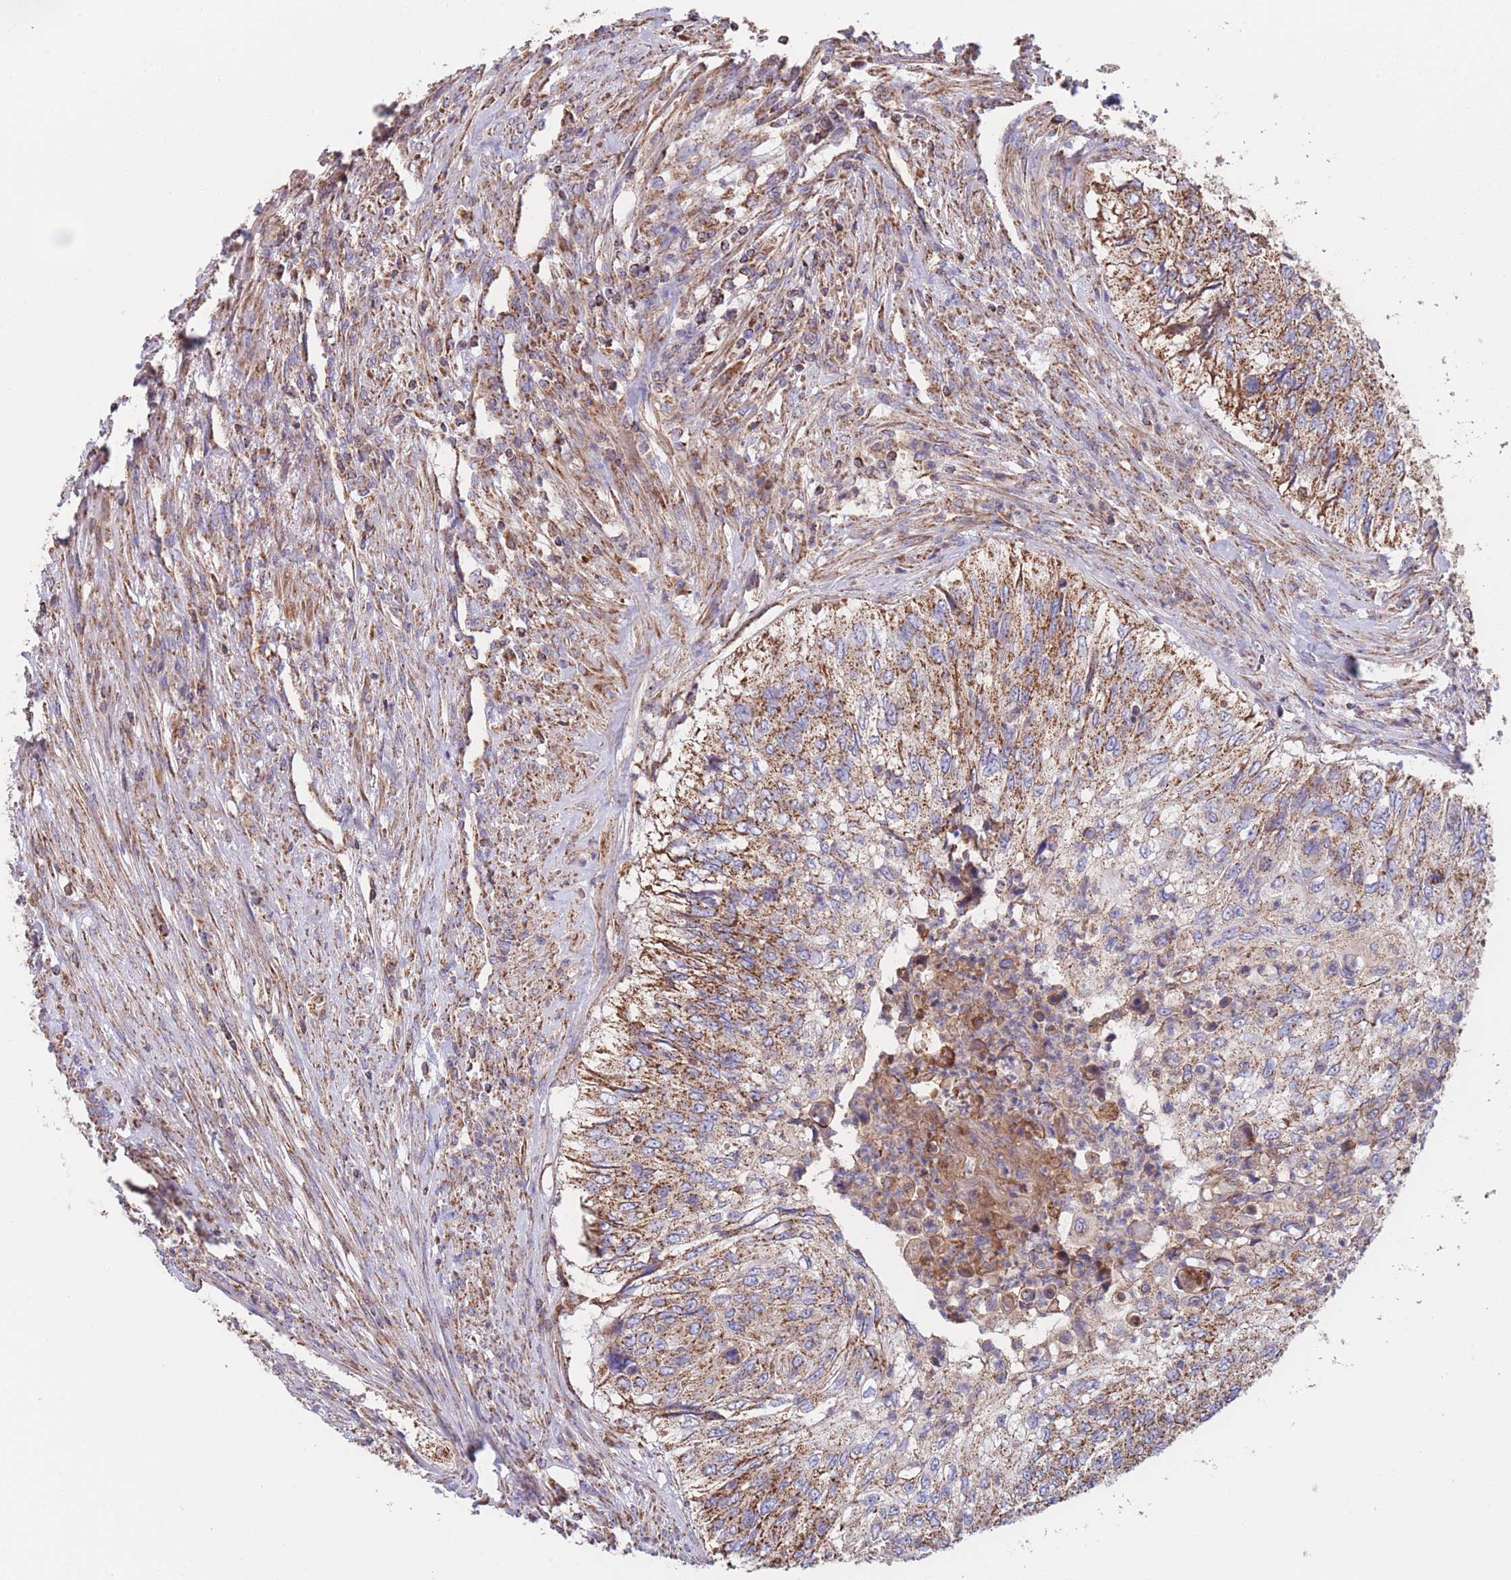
{"staining": {"intensity": "moderate", "quantity": ">75%", "location": "cytoplasmic/membranous"}, "tissue": "urothelial cancer", "cell_type": "Tumor cells", "image_type": "cancer", "snomed": [{"axis": "morphology", "description": "Urothelial carcinoma, High grade"}, {"axis": "topography", "description": "Urinary bladder"}], "caption": "Brown immunohistochemical staining in human urothelial cancer reveals moderate cytoplasmic/membranous staining in approximately >75% of tumor cells. The protein is shown in brown color, while the nuclei are stained blue.", "gene": "FKBP8", "patient": {"sex": "female", "age": 60}}